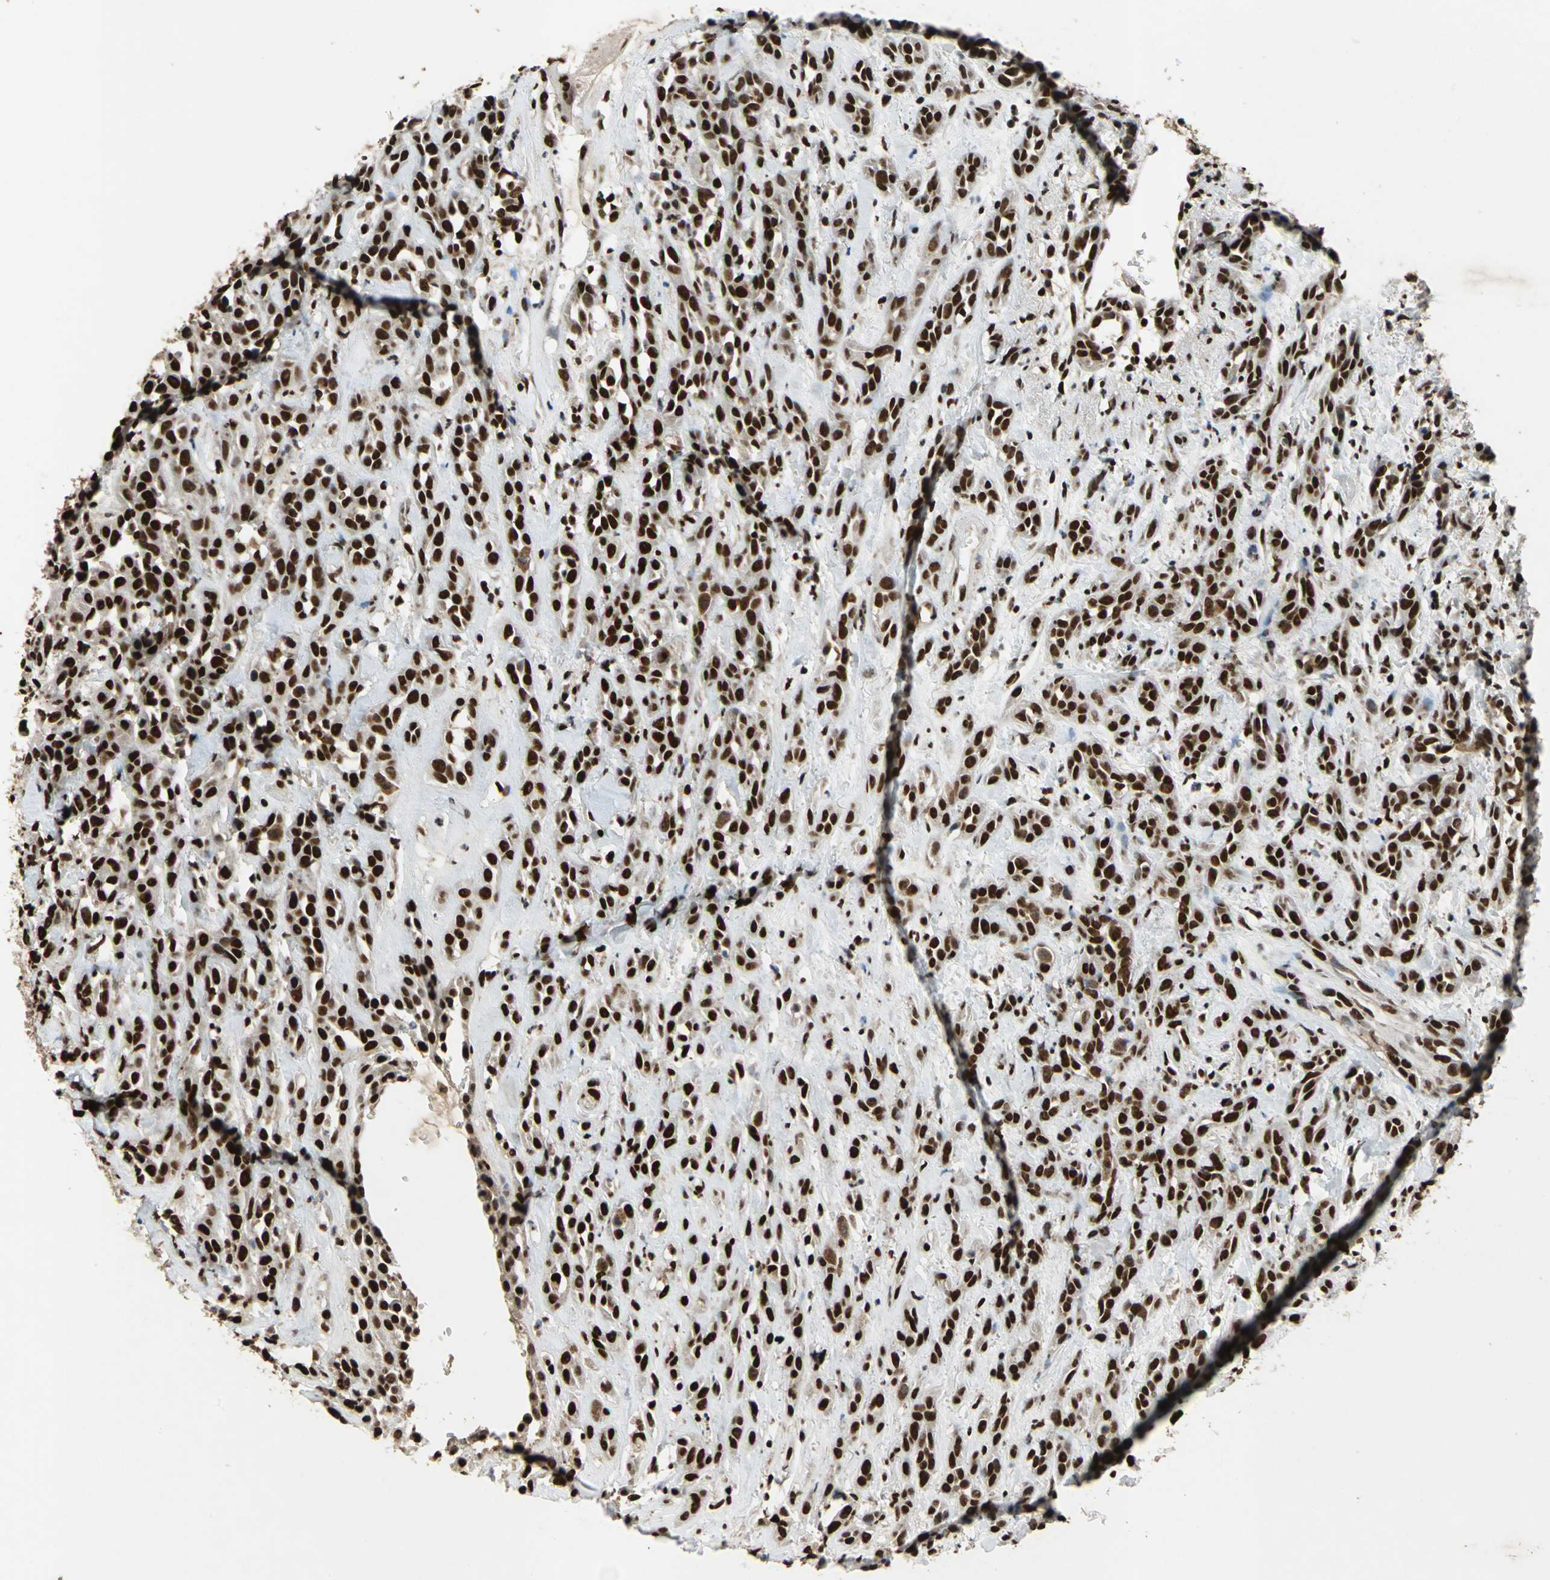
{"staining": {"intensity": "strong", "quantity": ">75%", "location": "nuclear"}, "tissue": "head and neck cancer", "cell_type": "Tumor cells", "image_type": "cancer", "snomed": [{"axis": "morphology", "description": "Squamous cell carcinoma, NOS"}, {"axis": "topography", "description": "Head-Neck"}], "caption": "IHC of head and neck squamous cell carcinoma shows high levels of strong nuclear staining in approximately >75% of tumor cells.", "gene": "MTA2", "patient": {"sex": "male", "age": 62}}